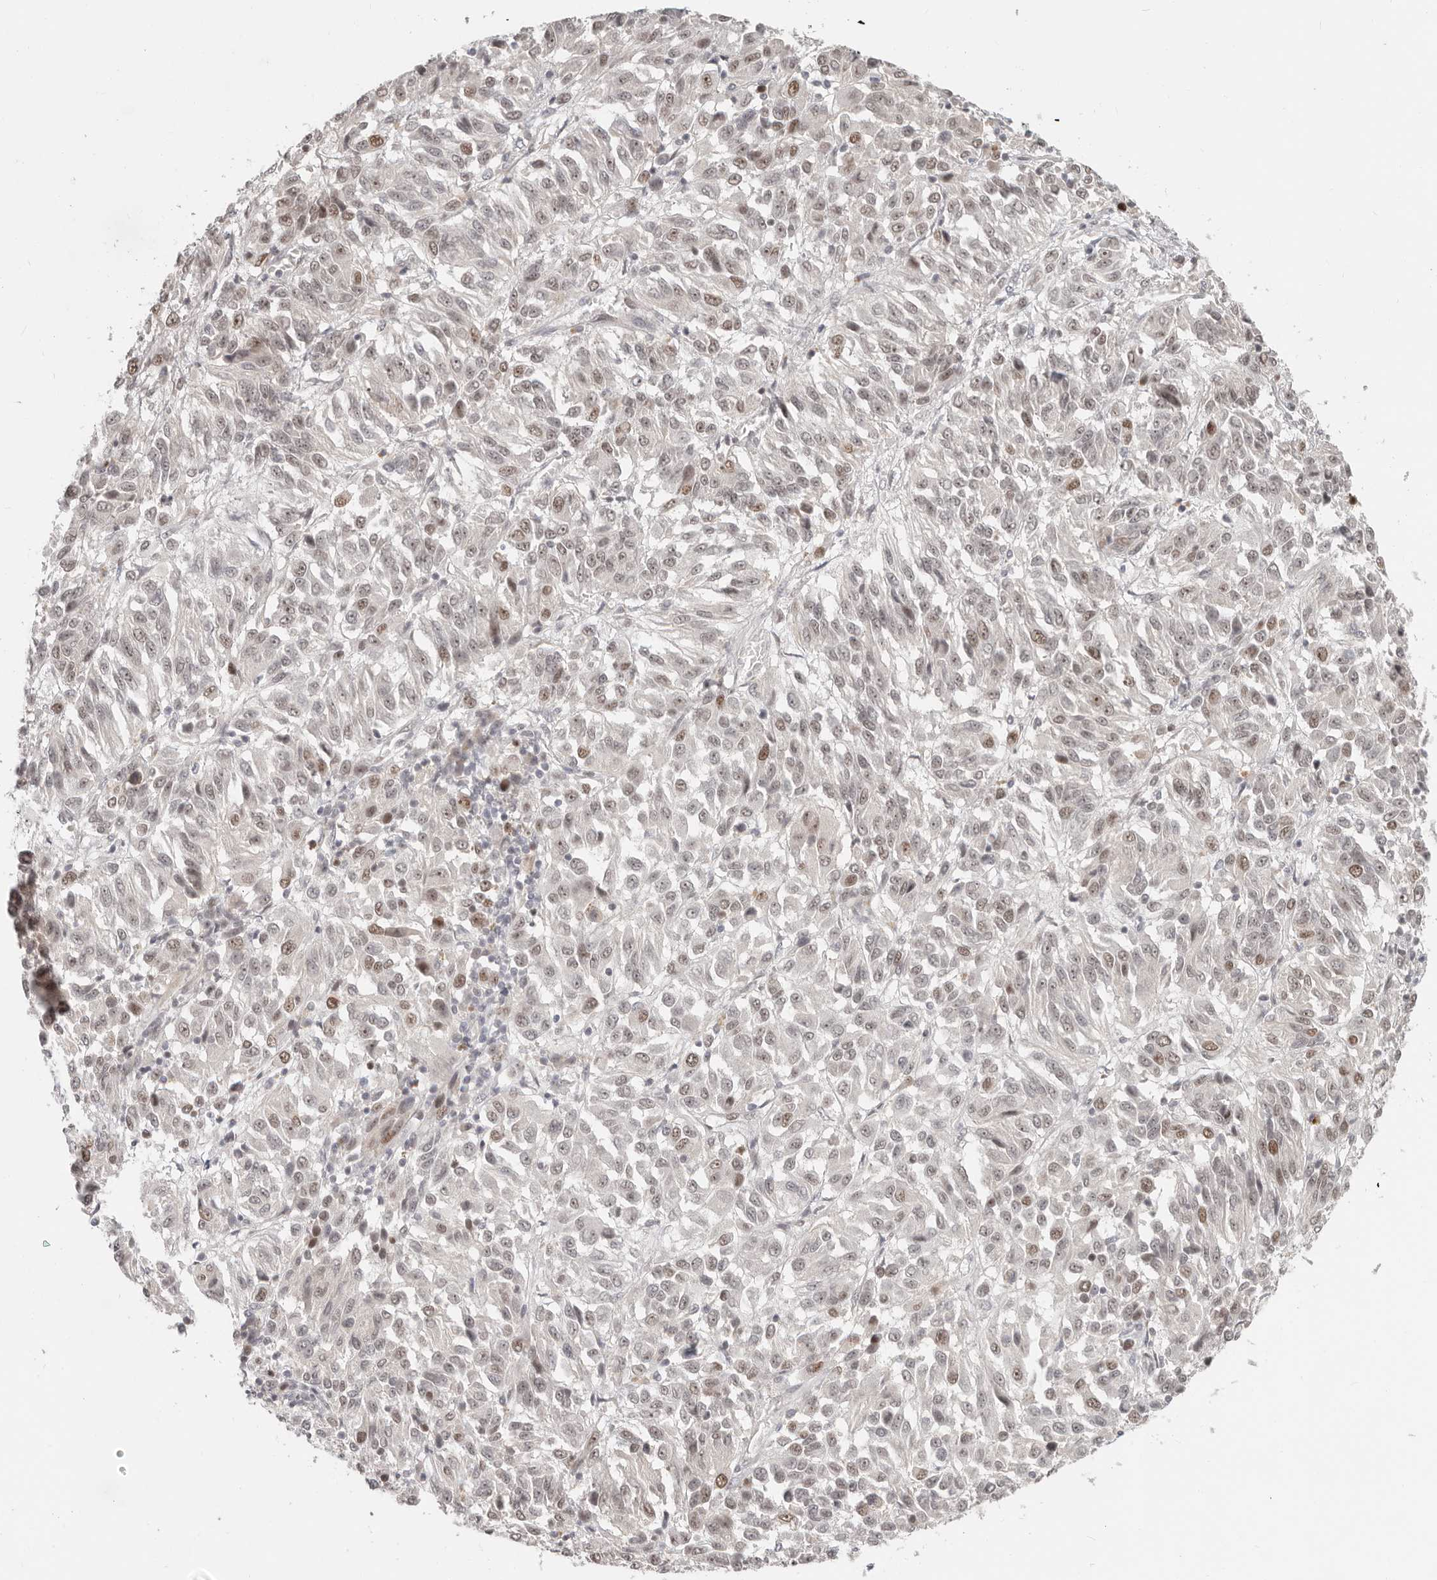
{"staining": {"intensity": "weak", "quantity": "25%-75%", "location": "nuclear"}, "tissue": "melanoma", "cell_type": "Tumor cells", "image_type": "cancer", "snomed": [{"axis": "morphology", "description": "Malignant melanoma, Metastatic site"}, {"axis": "topography", "description": "Lung"}], "caption": "Protein expression analysis of melanoma reveals weak nuclear expression in about 25%-75% of tumor cells. Using DAB (brown) and hematoxylin (blue) stains, captured at high magnification using brightfield microscopy.", "gene": "RFC2", "patient": {"sex": "male", "age": 64}}